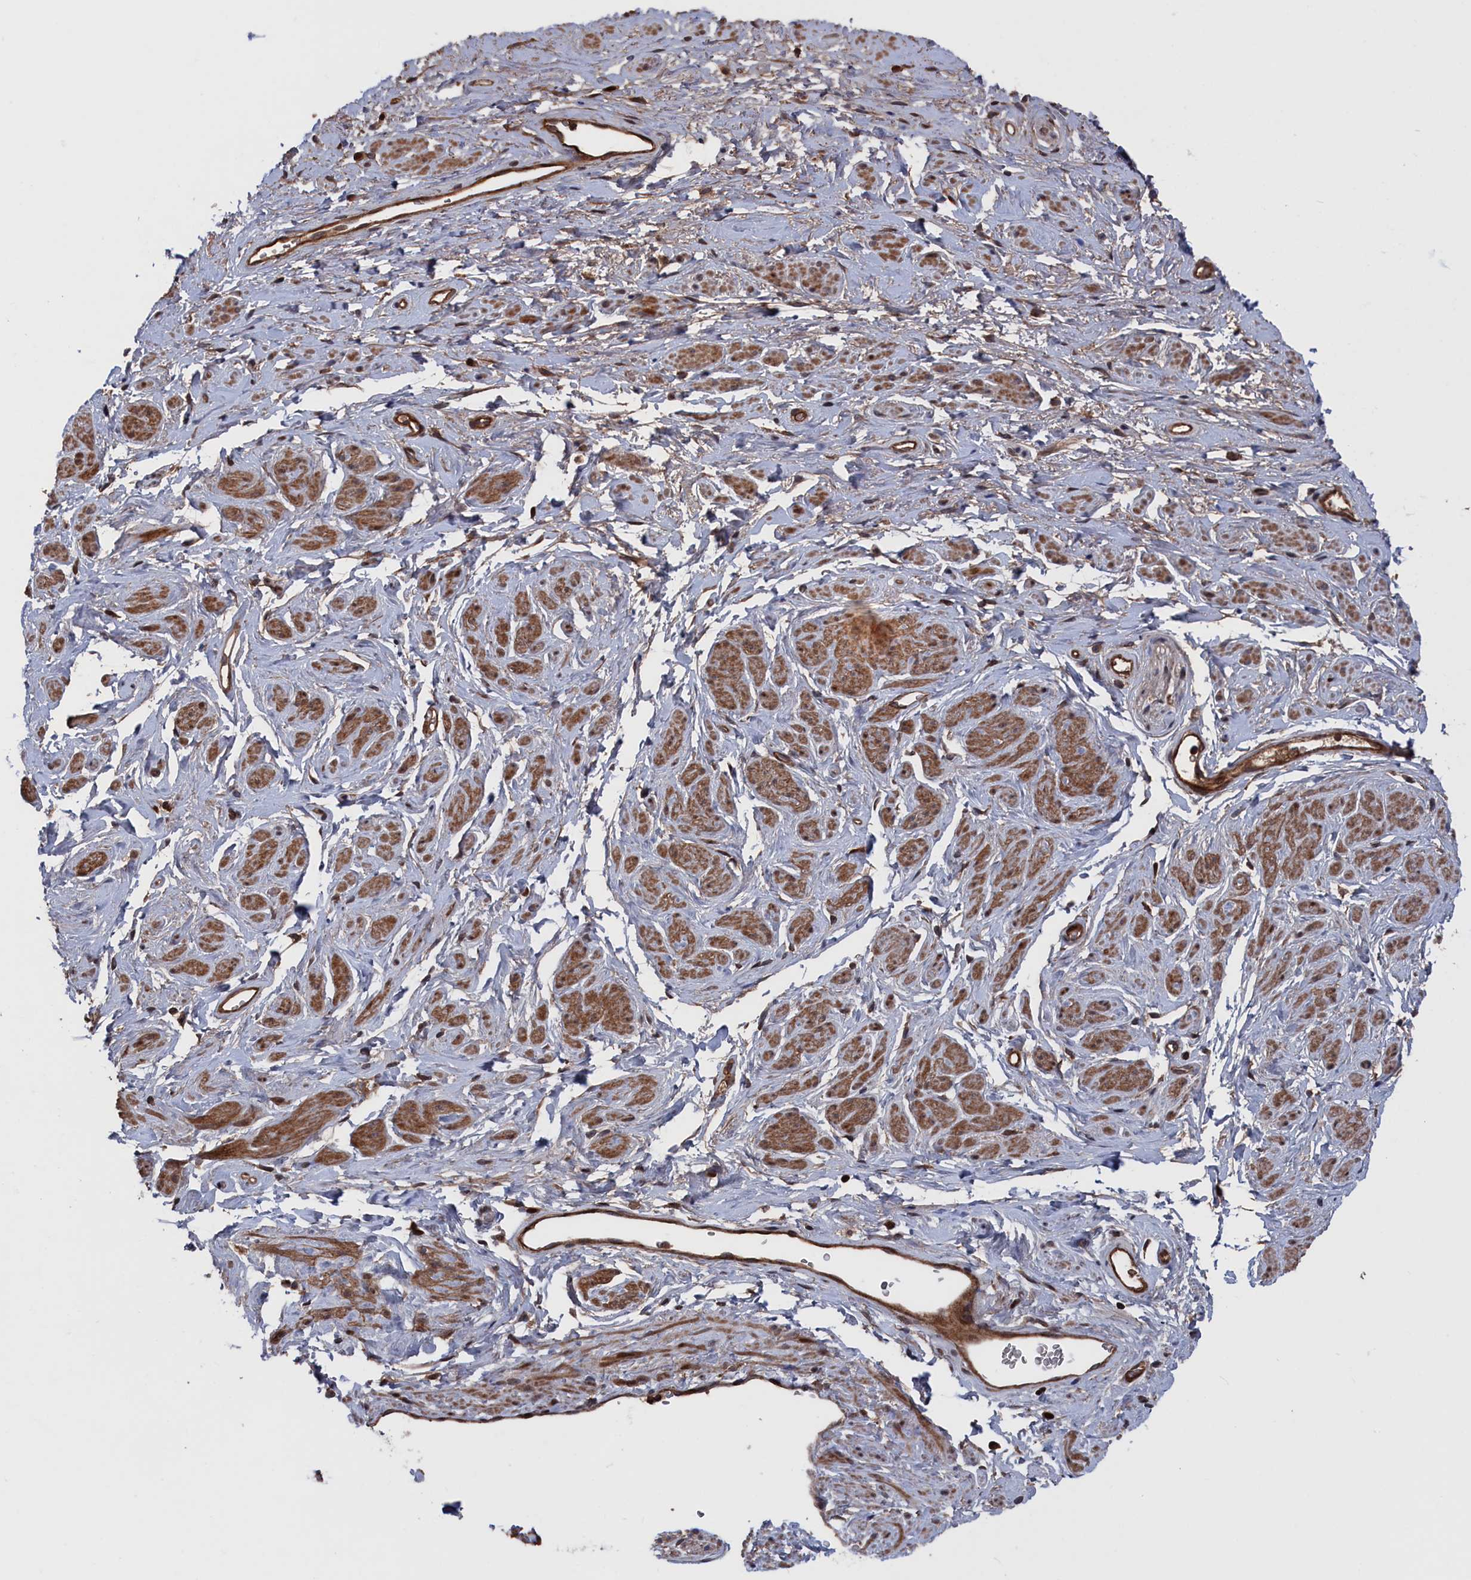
{"staining": {"intensity": "moderate", "quantity": ">75%", "location": "cytoplasmic/membranous"}, "tissue": "soft tissue", "cell_type": "Chondrocytes", "image_type": "normal", "snomed": [{"axis": "morphology", "description": "Normal tissue, NOS"}, {"axis": "morphology", "description": "Adenocarcinoma, NOS"}, {"axis": "topography", "description": "Rectum"}, {"axis": "topography", "description": "Vagina"}, {"axis": "topography", "description": "Peripheral nerve tissue"}], "caption": "A medium amount of moderate cytoplasmic/membranous staining is identified in approximately >75% of chondrocytes in unremarkable soft tissue. (IHC, brightfield microscopy, high magnification).", "gene": "PLA2G15", "patient": {"sex": "female", "age": 71}}